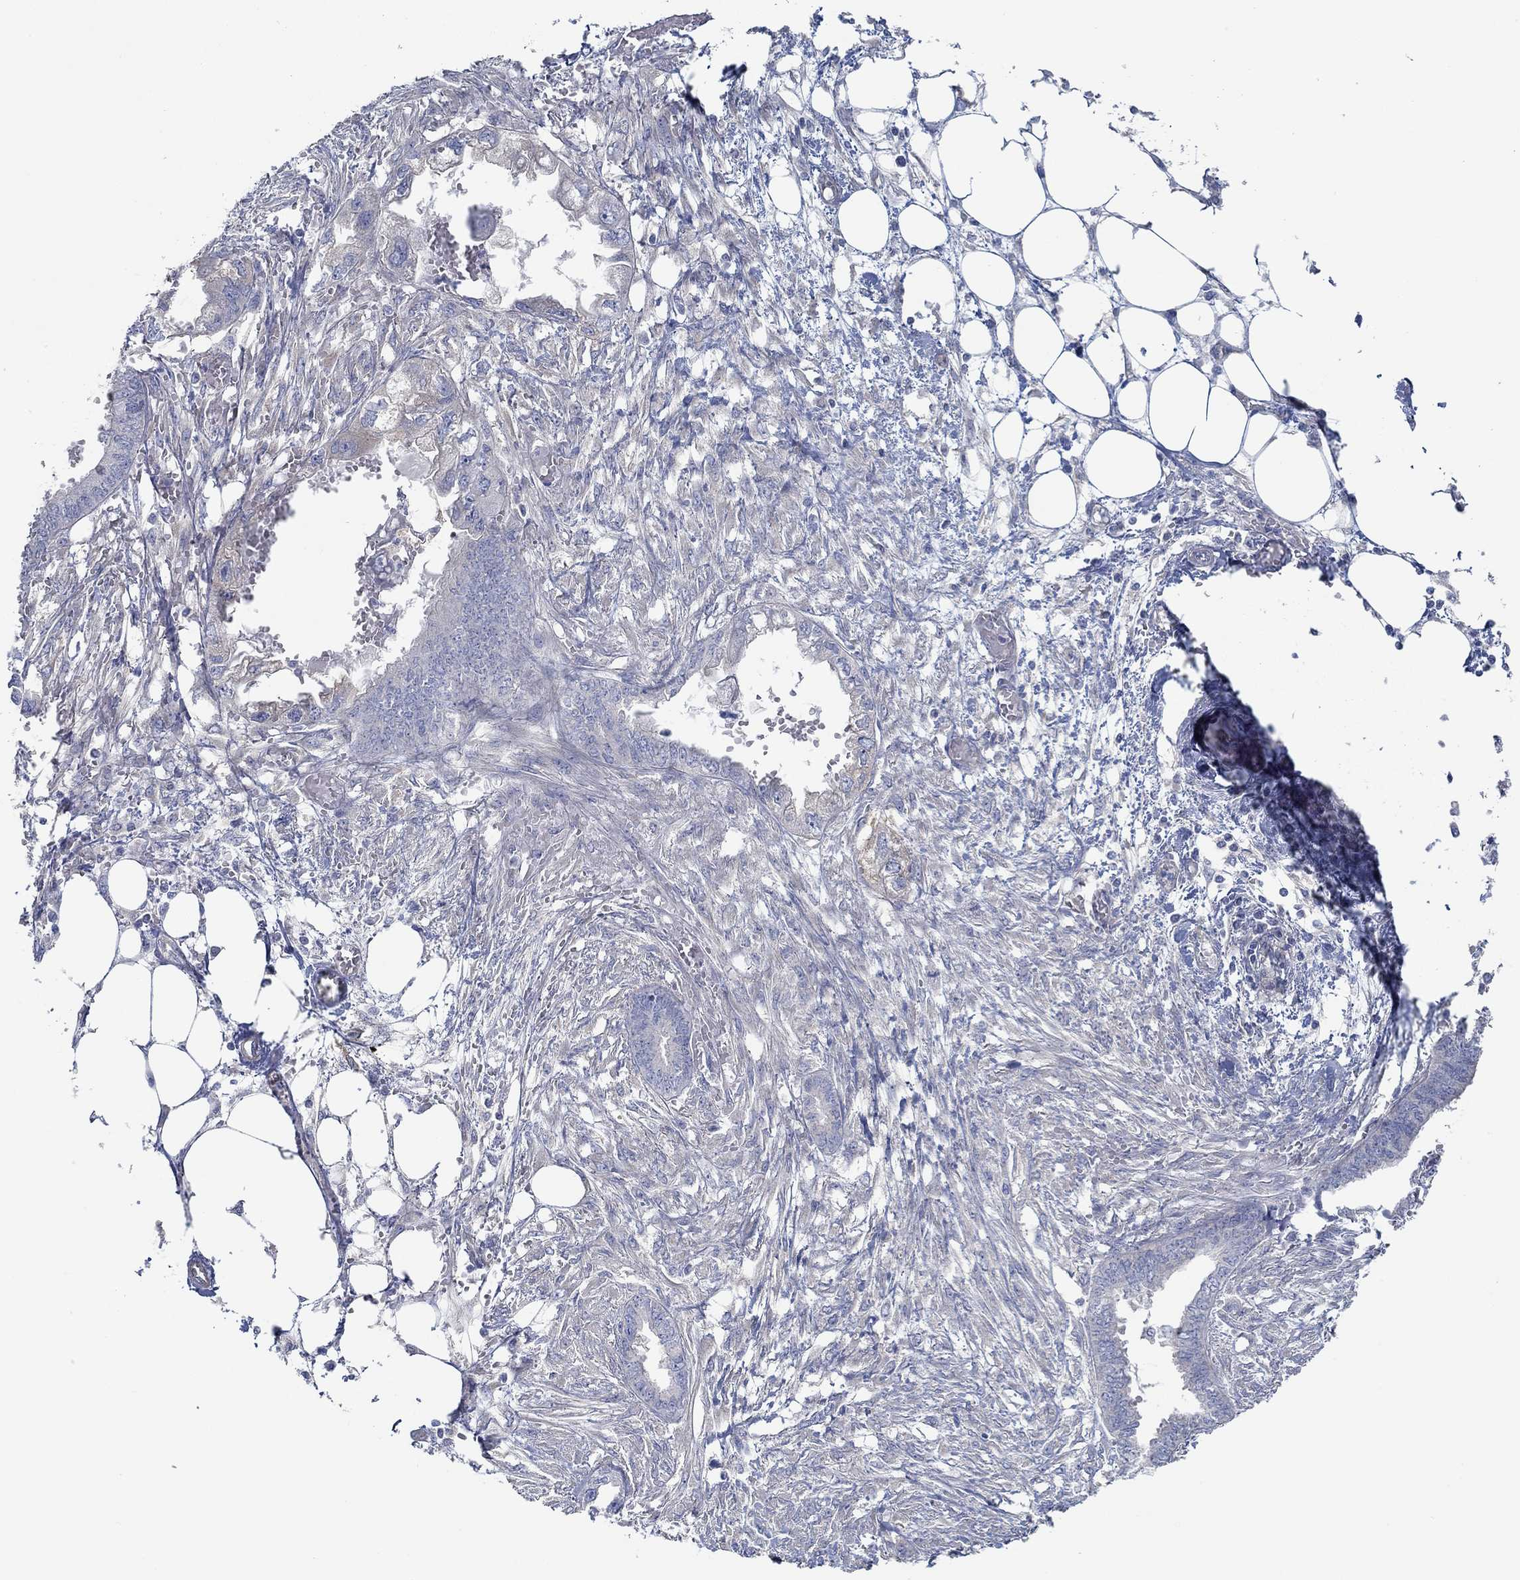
{"staining": {"intensity": "negative", "quantity": "none", "location": "none"}, "tissue": "endometrial cancer", "cell_type": "Tumor cells", "image_type": "cancer", "snomed": [{"axis": "morphology", "description": "Adenocarcinoma, NOS"}, {"axis": "morphology", "description": "Adenocarcinoma, metastatic, NOS"}, {"axis": "topography", "description": "Adipose tissue"}, {"axis": "topography", "description": "Endometrium"}], "caption": "High power microscopy photomicrograph of an IHC image of endometrial cancer (metastatic adenocarcinoma), revealing no significant expression in tumor cells.", "gene": "SPAG9", "patient": {"sex": "female", "age": 67}}